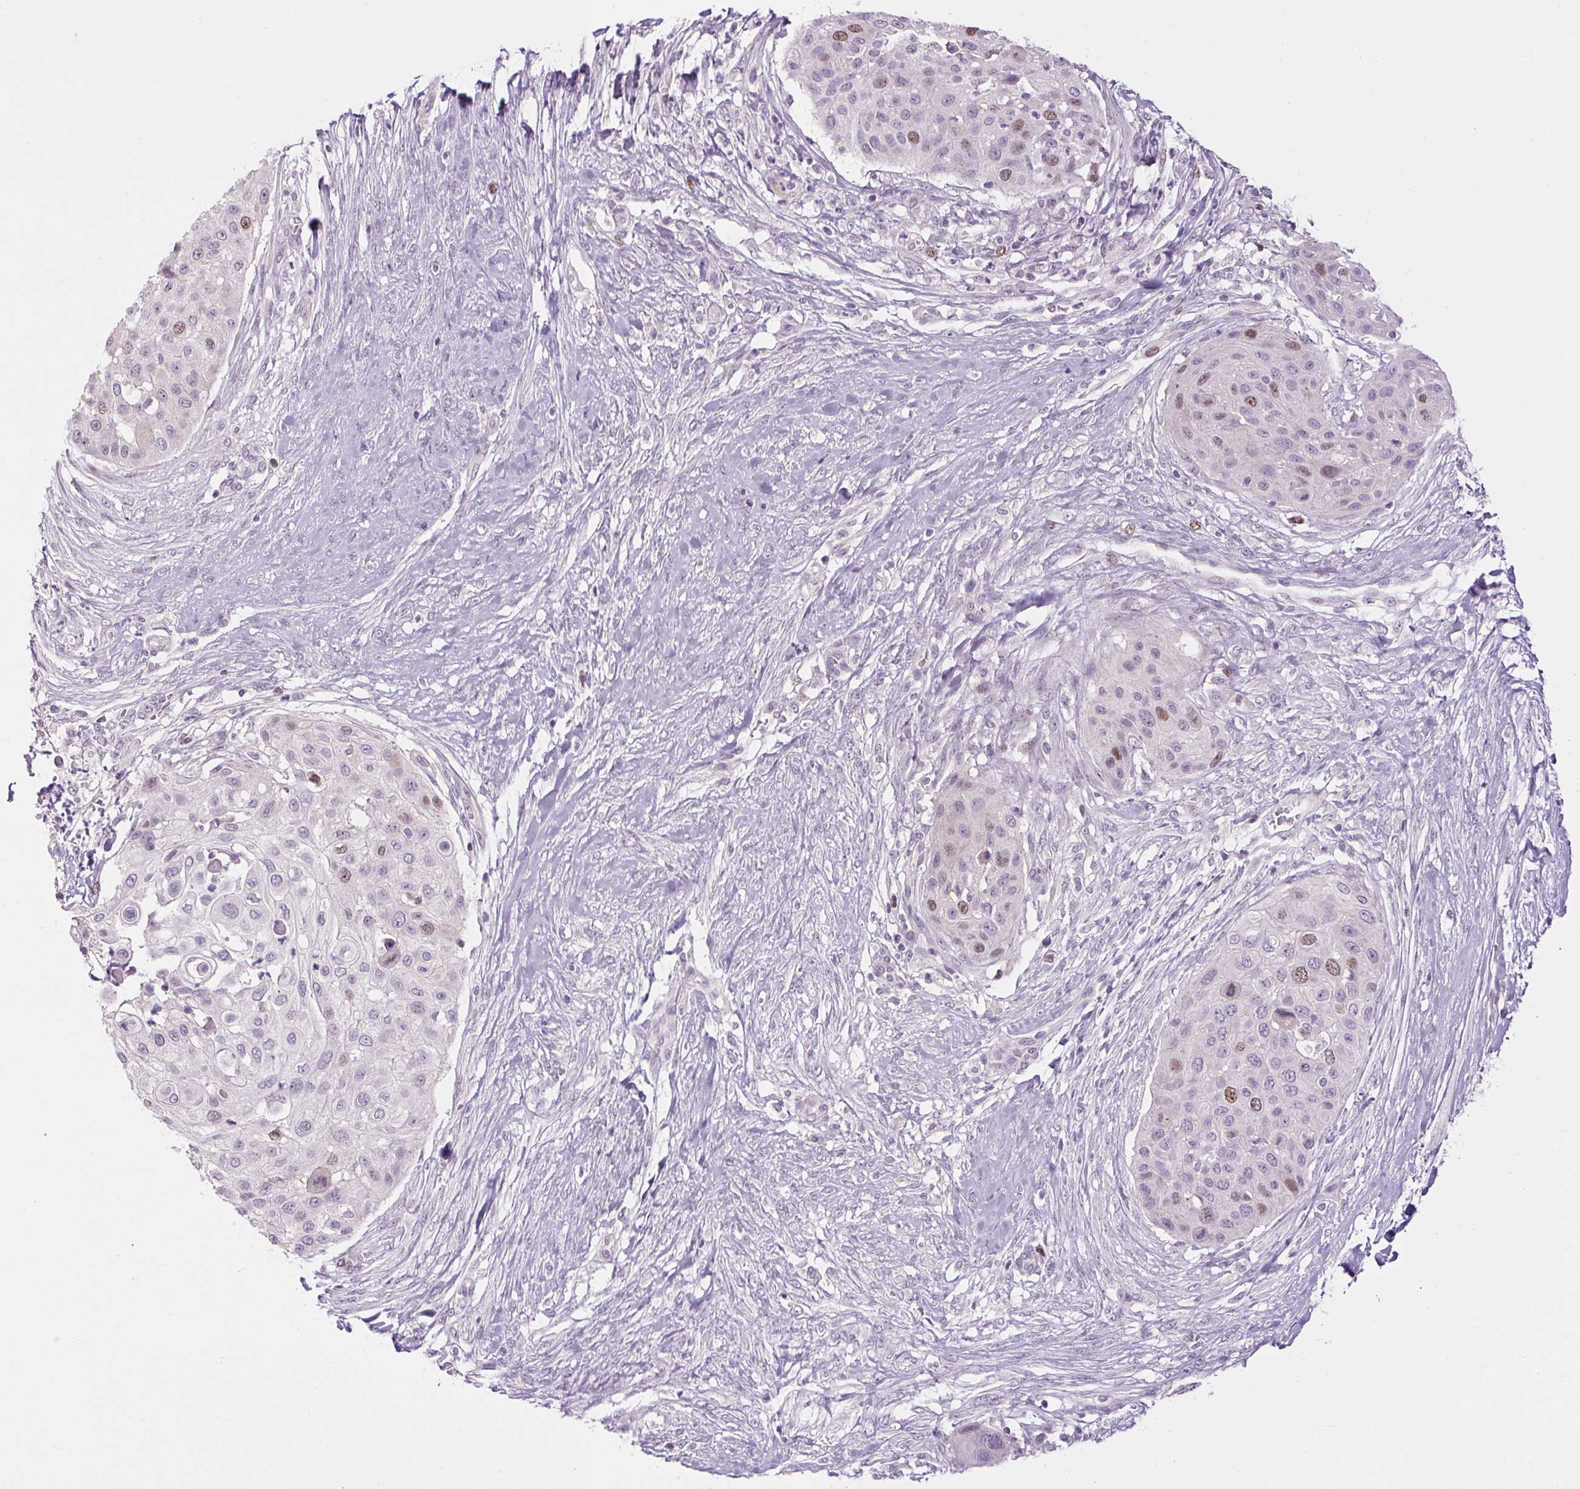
{"staining": {"intensity": "moderate", "quantity": "<25%", "location": "nuclear"}, "tissue": "skin cancer", "cell_type": "Tumor cells", "image_type": "cancer", "snomed": [{"axis": "morphology", "description": "Squamous cell carcinoma, NOS"}, {"axis": "topography", "description": "Skin"}], "caption": "This image shows immunohistochemistry (IHC) staining of human skin cancer, with low moderate nuclear staining in about <25% of tumor cells.", "gene": "RACGAP1", "patient": {"sex": "female", "age": 87}}